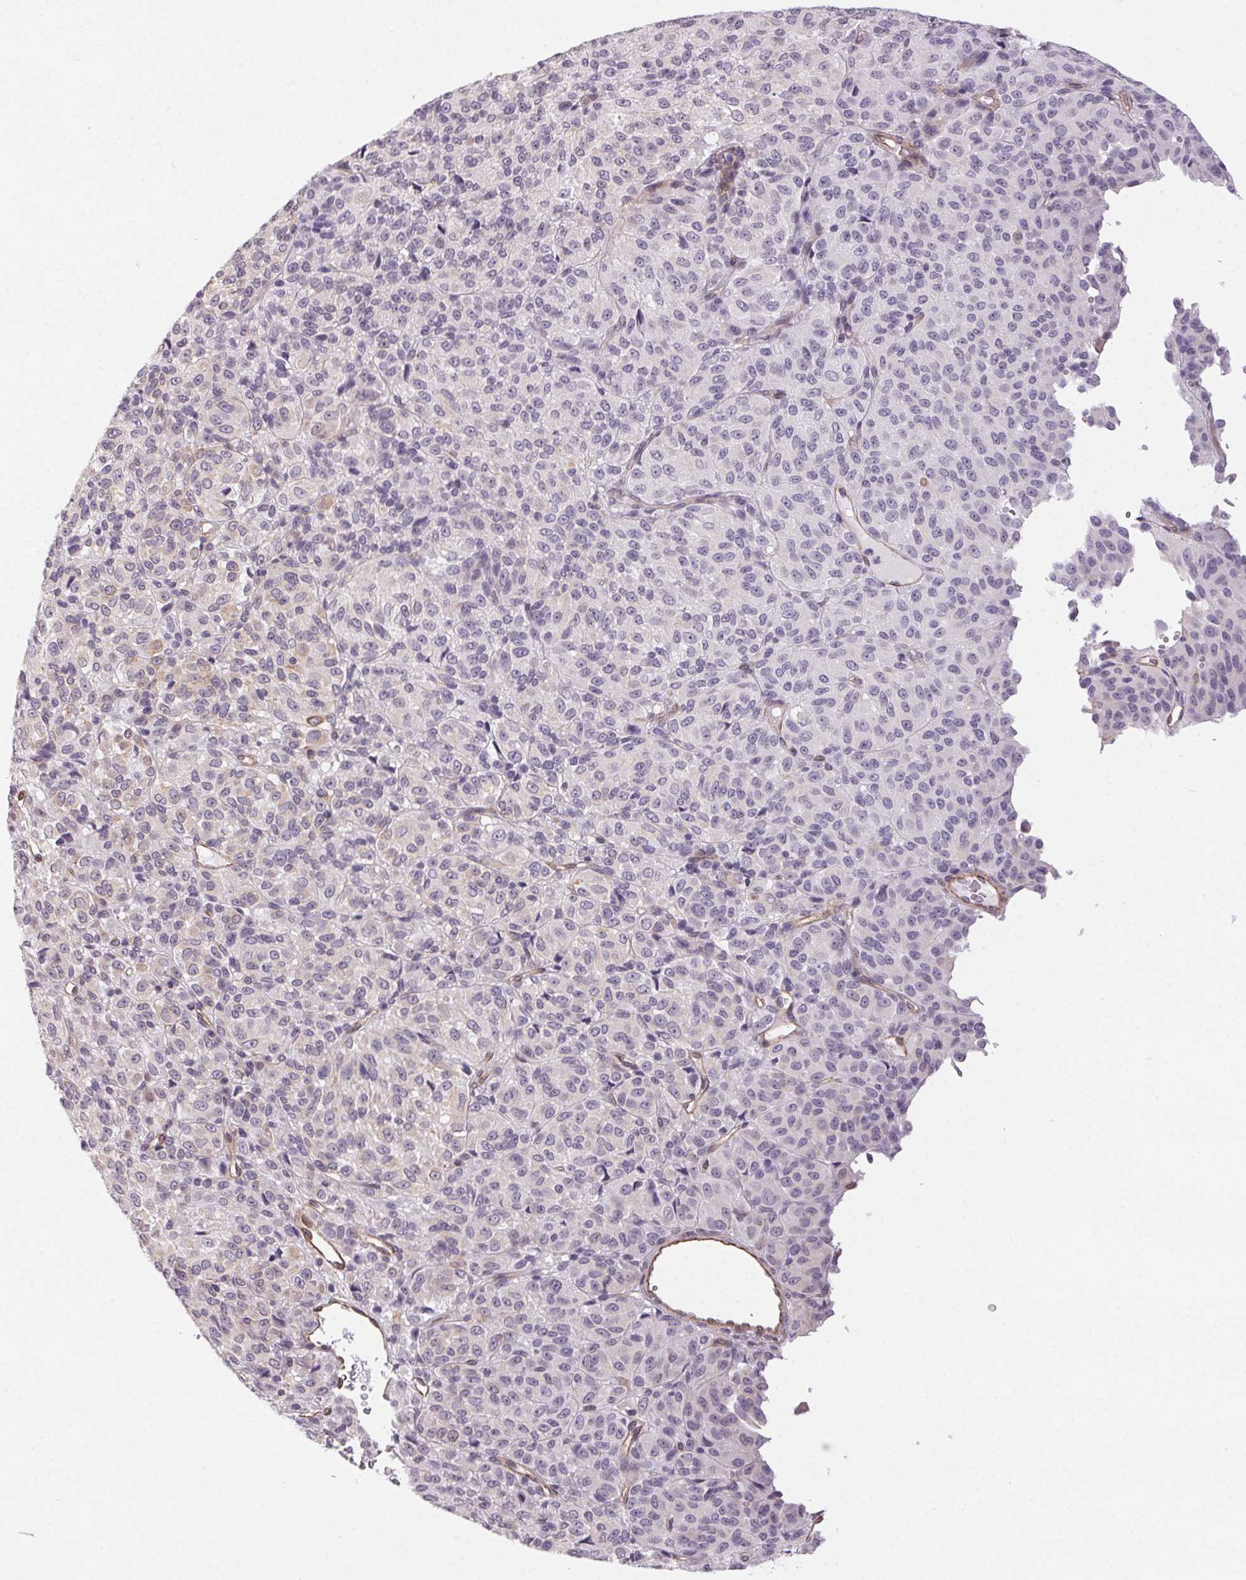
{"staining": {"intensity": "negative", "quantity": "none", "location": "none"}, "tissue": "melanoma", "cell_type": "Tumor cells", "image_type": "cancer", "snomed": [{"axis": "morphology", "description": "Malignant melanoma, Metastatic site"}, {"axis": "topography", "description": "Brain"}], "caption": "This photomicrograph is of melanoma stained with immunohistochemistry to label a protein in brown with the nuclei are counter-stained blue. There is no positivity in tumor cells.", "gene": "PLA2G4F", "patient": {"sex": "female", "age": 56}}